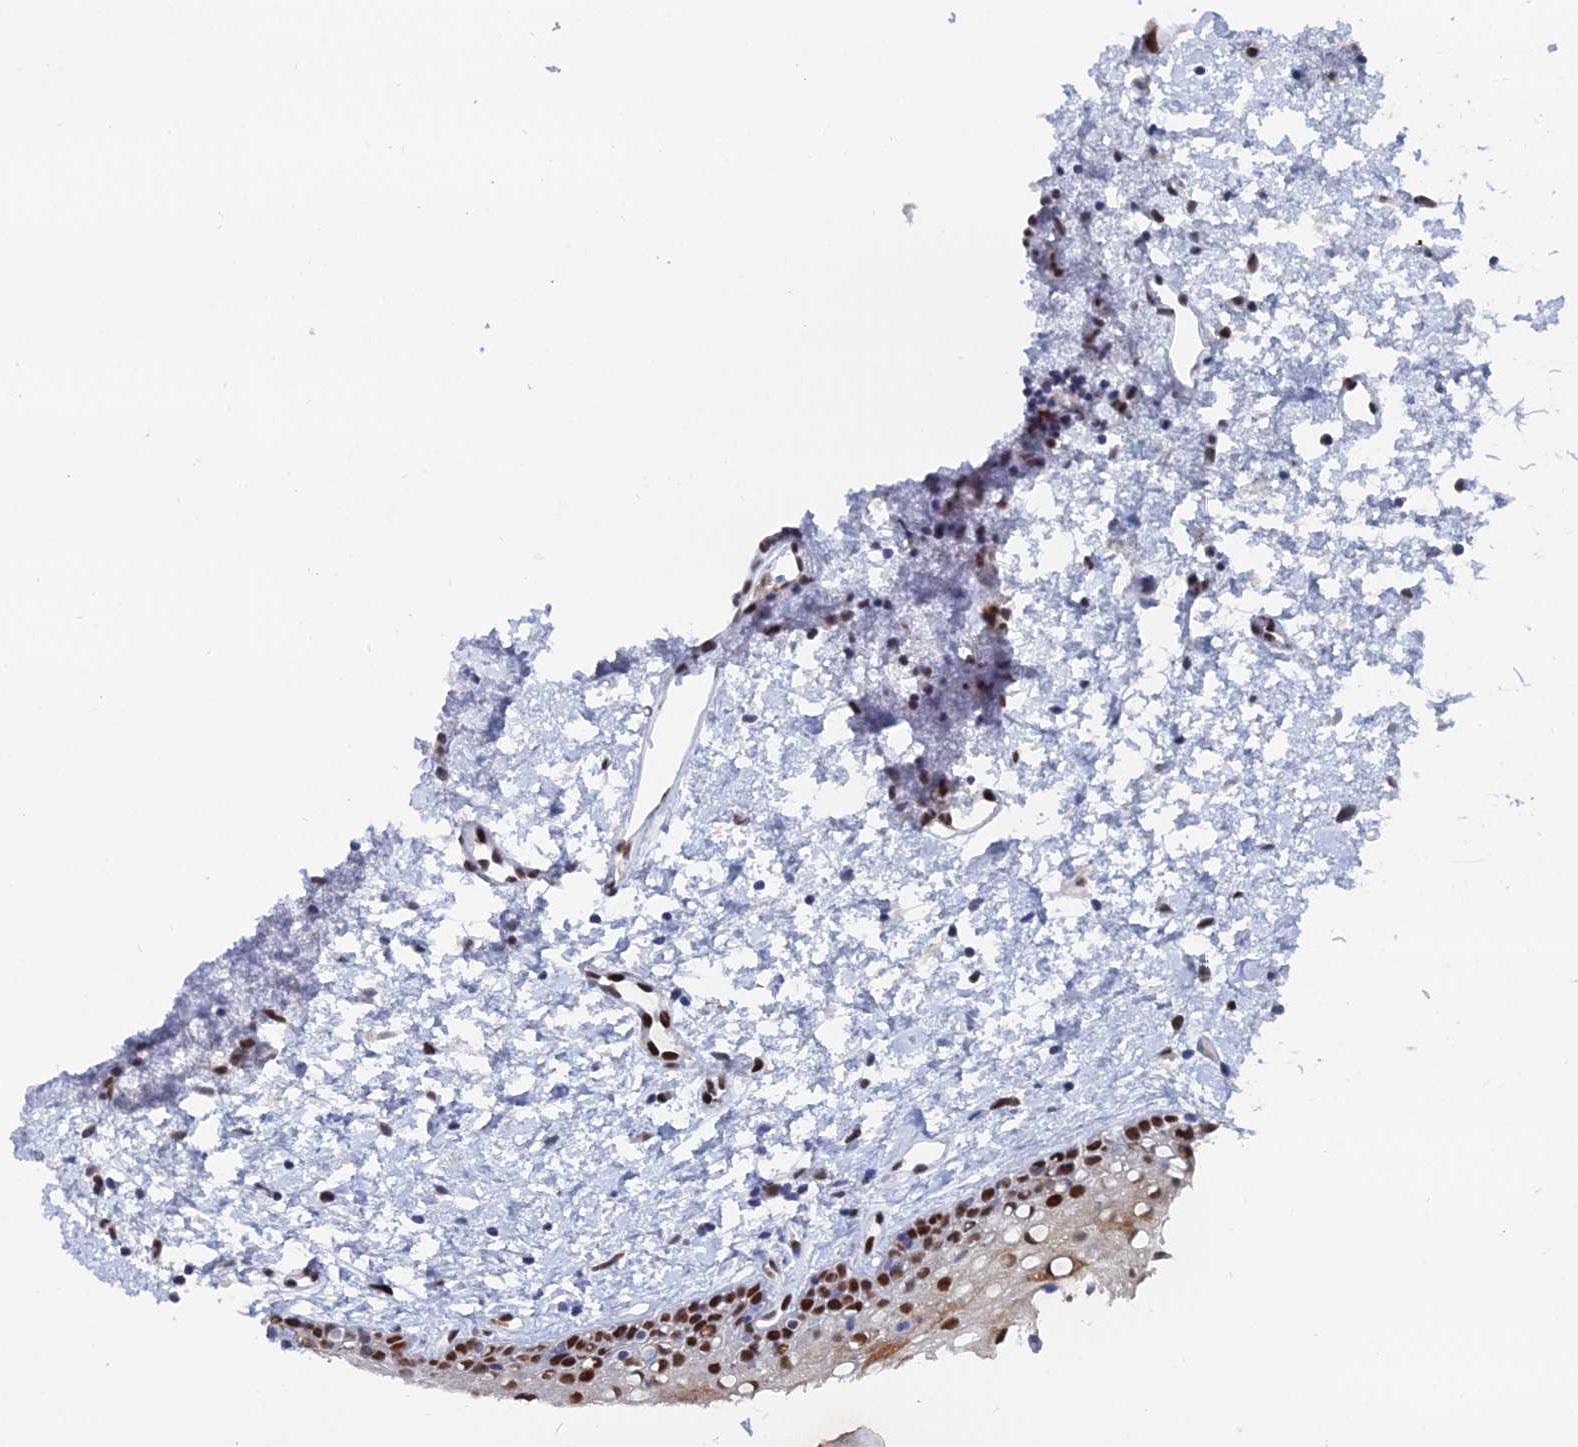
{"staining": {"intensity": "strong", "quantity": "25%-75%", "location": "nuclear"}, "tissue": "oral mucosa", "cell_type": "Squamous epithelial cells", "image_type": "normal", "snomed": [{"axis": "morphology", "description": "Normal tissue, NOS"}, {"axis": "topography", "description": "Oral tissue"}], "caption": "Immunohistochemical staining of unremarkable human oral mucosa demonstrates 25%-75% levels of strong nuclear protein staining in approximately 25%-75% of squamous epithelial cells. (Brightfield microscopy of DAB IHC at high magnification).", "gene": "GSC2", "patient": {"sex": "female", "age": 70}}